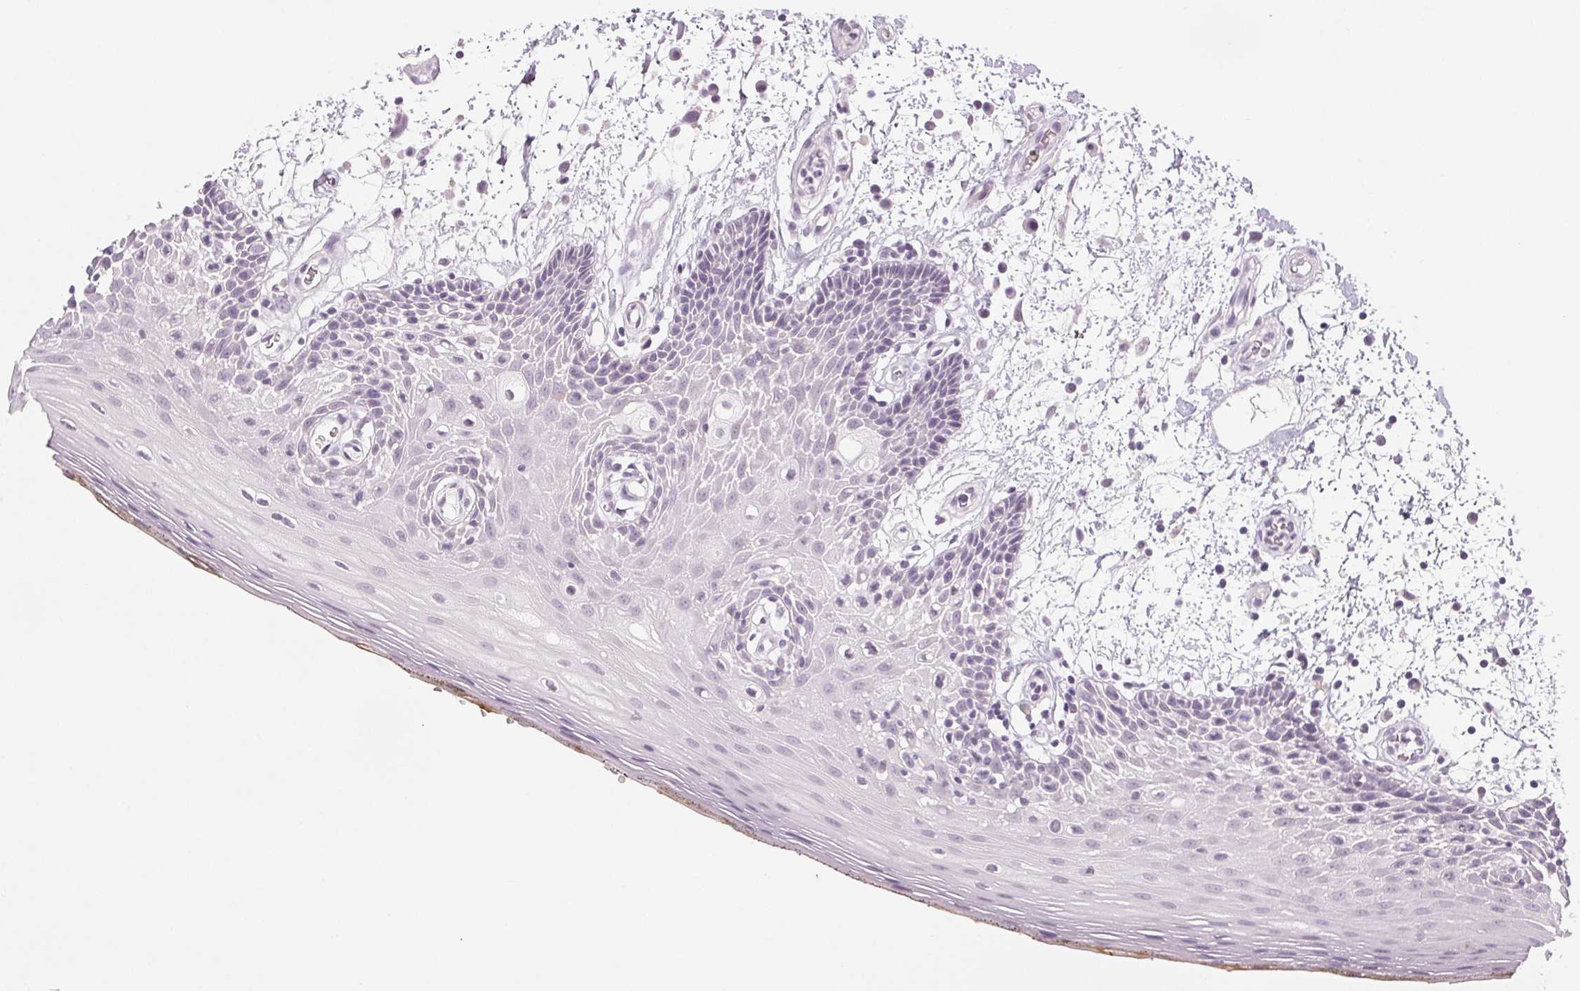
{"staining": {"intensity": "negative", "quantity": "none", "location": "none"}, "tissue": "oral mucosa", "cell_type": "Squamous epithelial cells", "image_type": "normal", "snomed": [{"axis": "morphology", "description": "Normal tissue, NOS"}, {"axis": "morphology", "description": "Squamous cell carcinoma, NOS"}, {"axis": "topography", "description": "Oral tissue"}, {"axis": "topography", "description": "Head-Neck"}], "caption": "Immunohistochemistry (IHC) micrograph of benign human oral mucosa stained for a protein (brown), which displays no expression in squamous epithelial cells.", "gene": "EHHADH", "patient": {"sex": "male", "age": 52}}